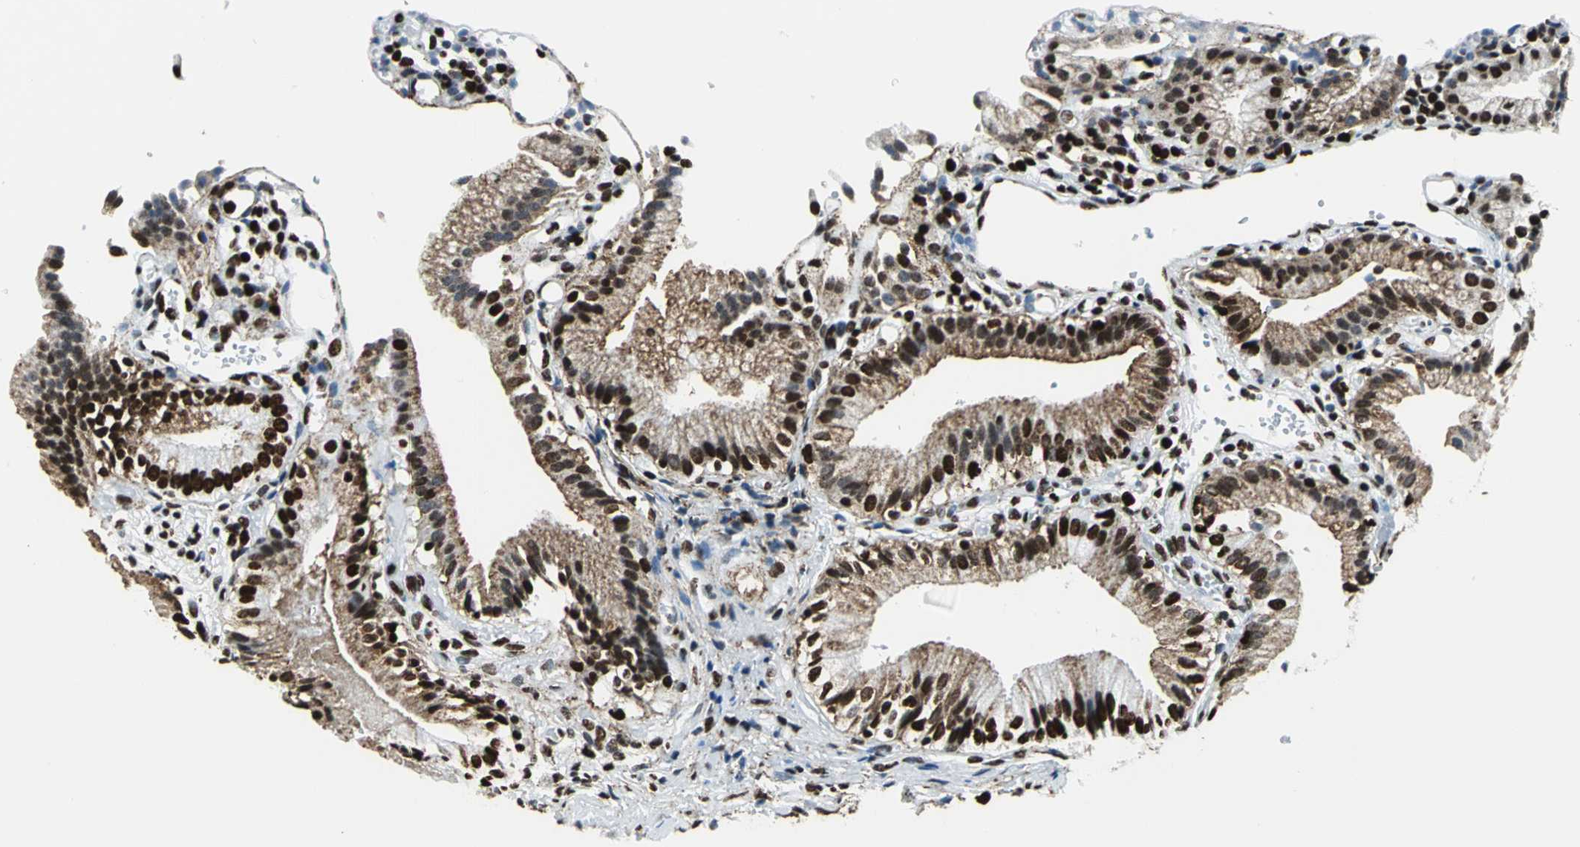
{"staining": {"intensity": "strong", "quantity": ">75%", "location": "nuclear"}, "tissue": "gallbladder", "cell_type": "Glandular cells", "image_type": "normal", "snomed": [{"axis": "morphology", "description": "Normal tissue, NOS"}, {"axis": "topography", "description": "Gallbladder"}], "caption": "Immunohistochemical staining of unremarkable human gallbladder exhibits strong nuclear protein staining in about >75% of glandular cells. The protein is stained brown, and the nuclei are stained in blue (DAB (3,3'-diaminobenzidine) IHC with brightfield microscopy, high magnification).", "gene": "APEX1", "patient": {"sex": "male", "age": 65}}